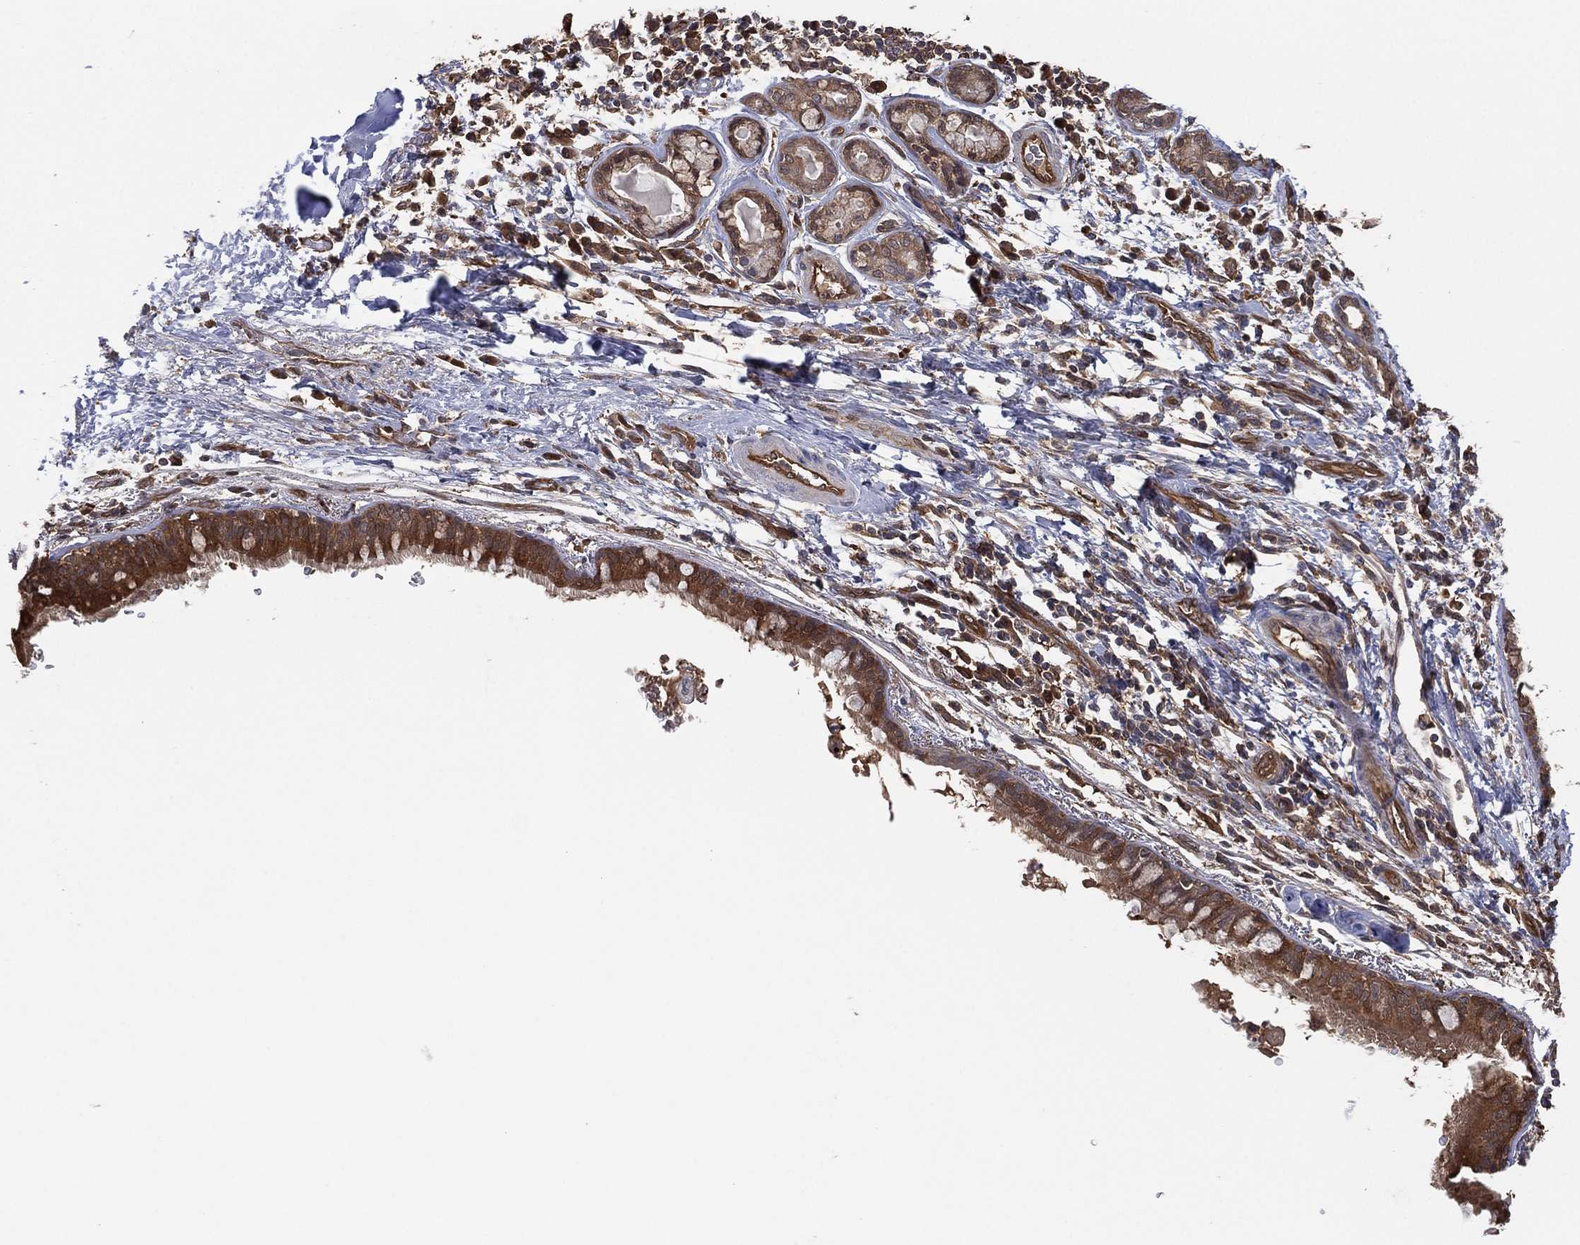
{"staining": {"intensity": "moderate", "quantity": "25%-75%", "location": "cytoplasmic/membranous"}, "tissue": "bronchus", "cell_type": "Respiratory epithelial cells", "image_type": "normal", "snomed": [{"axis": "morphology", "description": "Normal tissue, NOS"}, {"axis": "morphology", "description": "Squamous cell carcinoma, NOS"}, {"axis": "topography", "description": "Bronchus"}, {"axis": "topography", "description": "Lung"}], "caption": "Protein expression analysis of benign bronchus reveals moderate cytoplasmic/membranous positivity in approximately 25%-75% of respiratory epithelial cells.", "gene": "PSMG4", "patient": {"sex": "male", "age": 69}}